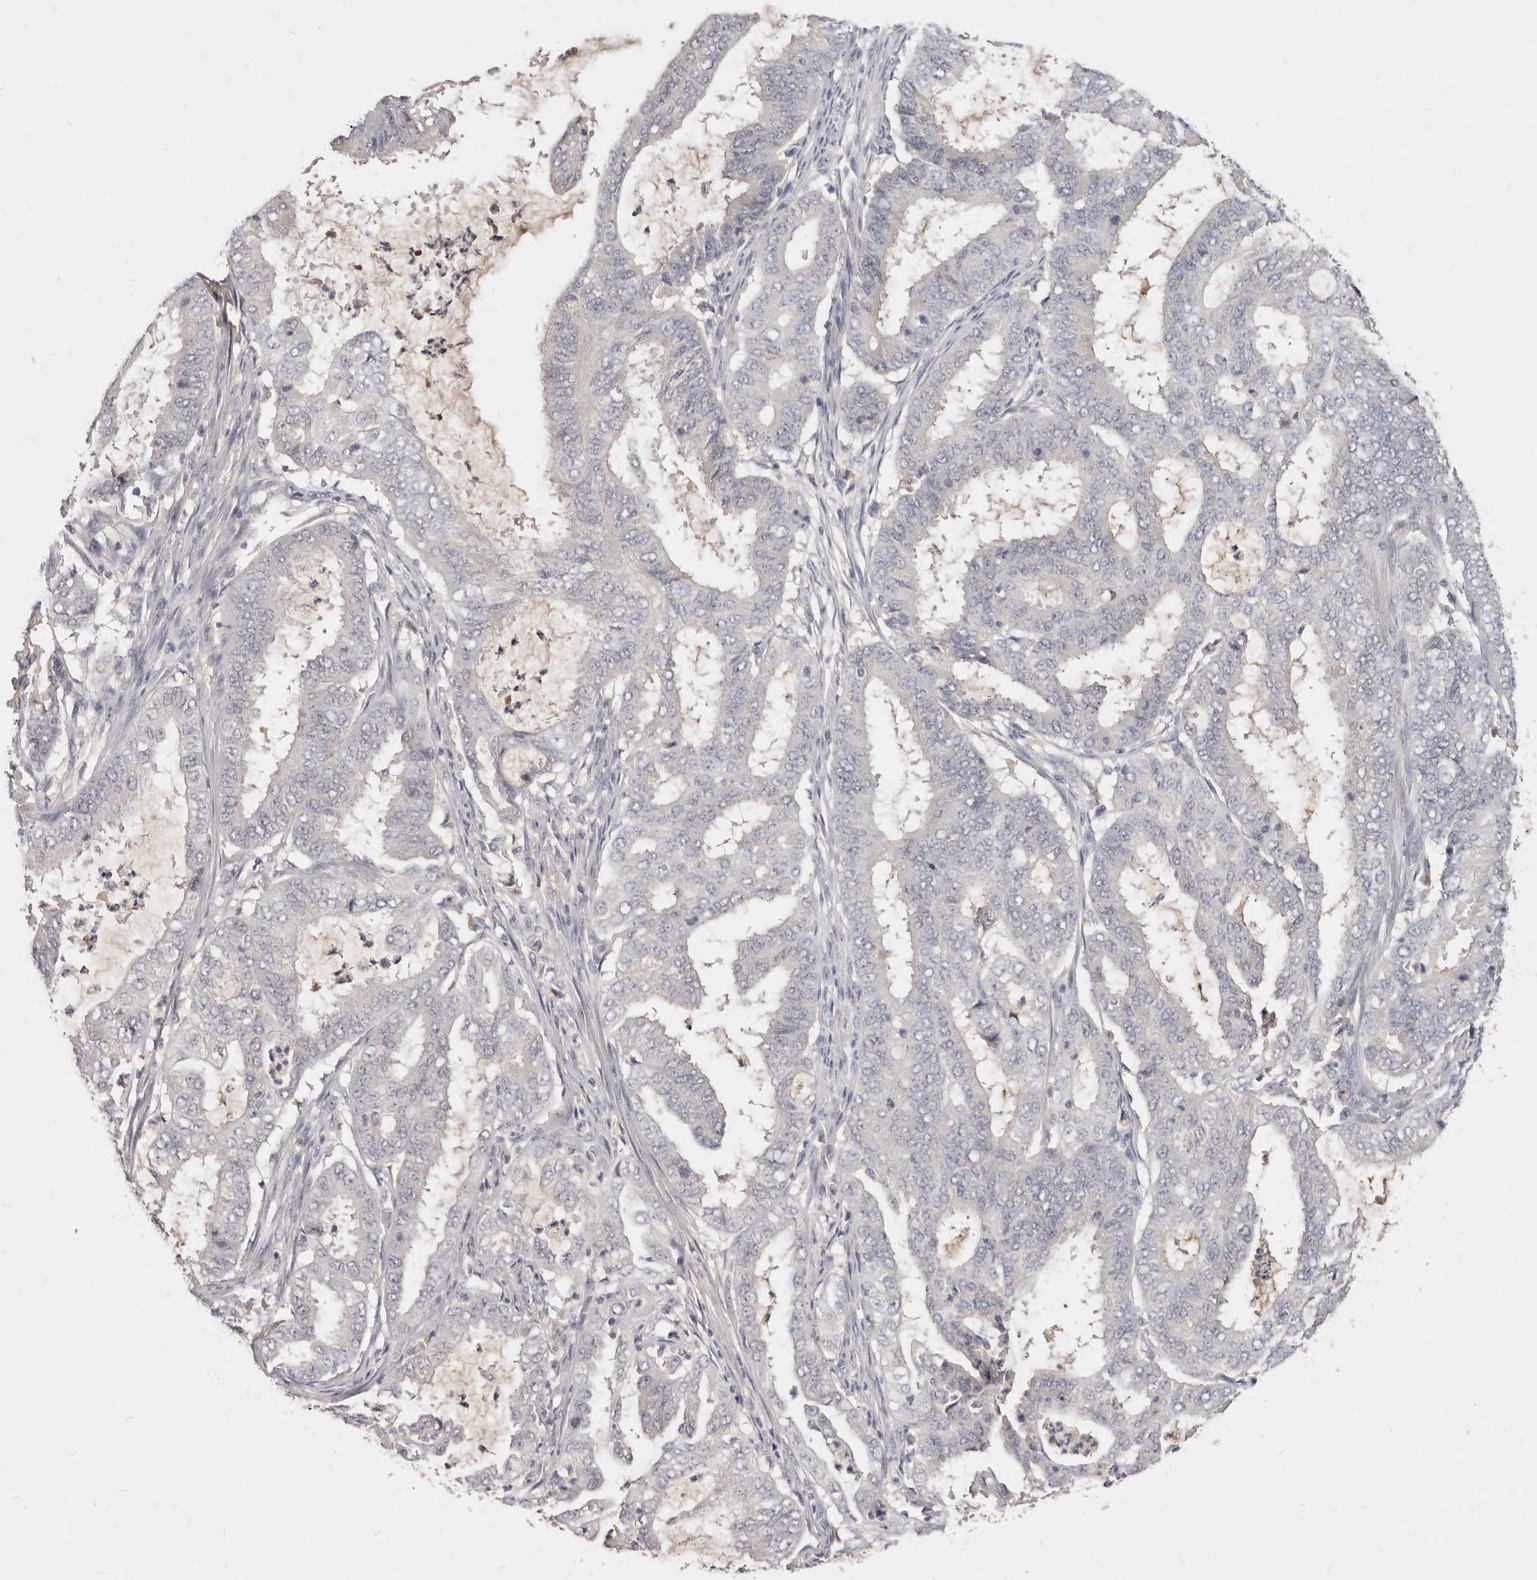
{"staining": {"intensity": "negative", "quantity": "none", "location": "none"}, "tissue": "endometrial cancer", "cell_type": "Tumor cells", "image_type": "cancer", "snomed": [{"axis": "morphology", "description": "Adenocarcinoma, NOS"}, {"axis": "topography", "description": "Endometrium"}], "caption": "IHC of human adenocarcinoma (endometrial) displays no staining in tumor cells.", "gene": "TSPAN13", "patient": {"sex": "female", "age": 51}}